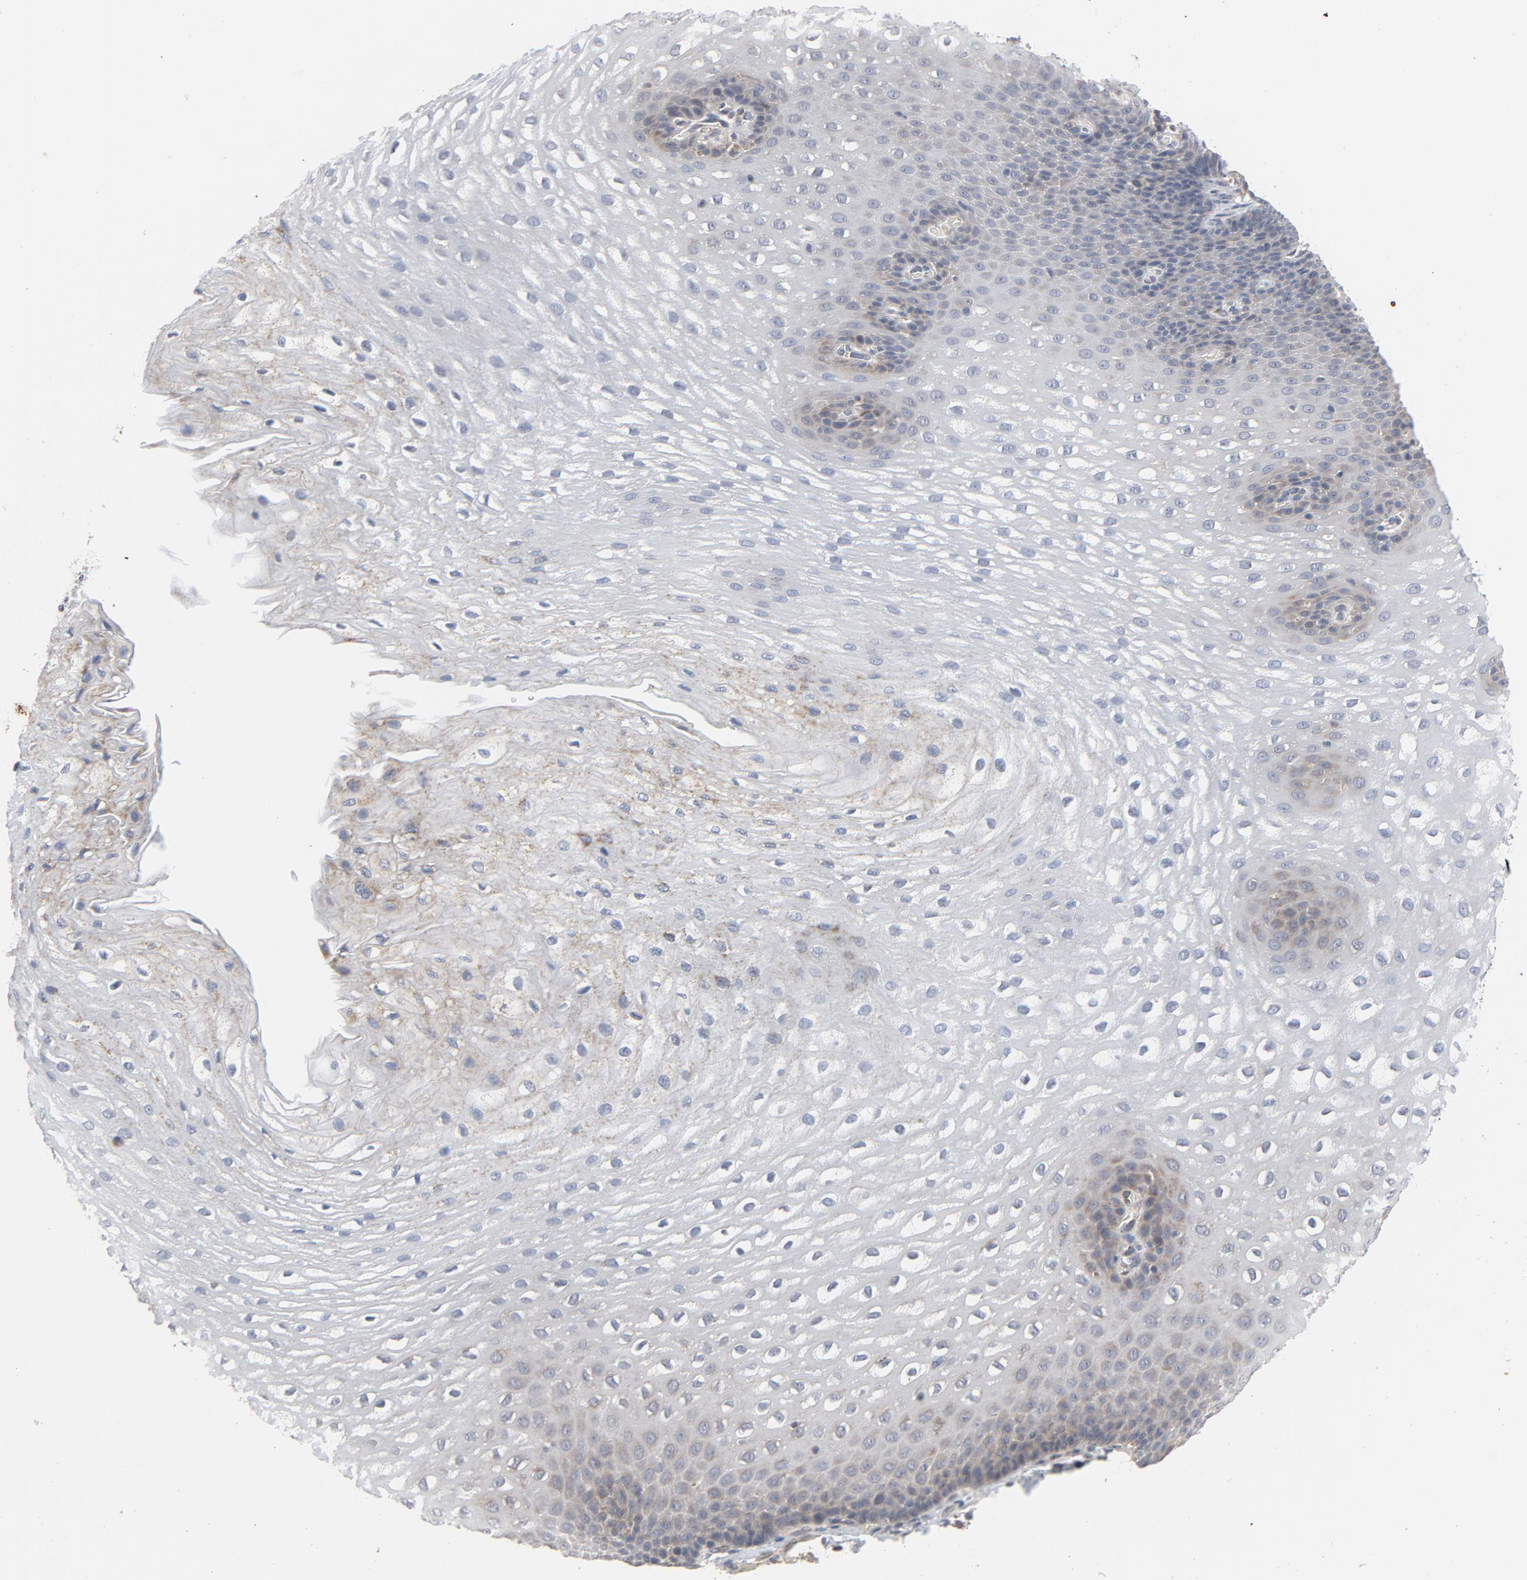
{"staining": {"intensity": "moderate", "quantity": "25%-75%", "location": "cytoplasmic/membranous"}, "tissue": "esophagus", "cell_type": "Squamous epithelial cells", "image_type": "normal", "snomed": [{"axis": "morphology", "description": "Normal tissue, NOS"}, {"axis": "topography", "description": "Esophagus"}], "caption": "Esophagus stained with DAB (3,3'-diaminobenzidine) IHC shows medium levels of moderate cytoplasmic/membranous expression in about 25%-75% of squamous epithelial cells.", "gene": "C14orf119", "patient": {"sex": "male", "age": 48}}